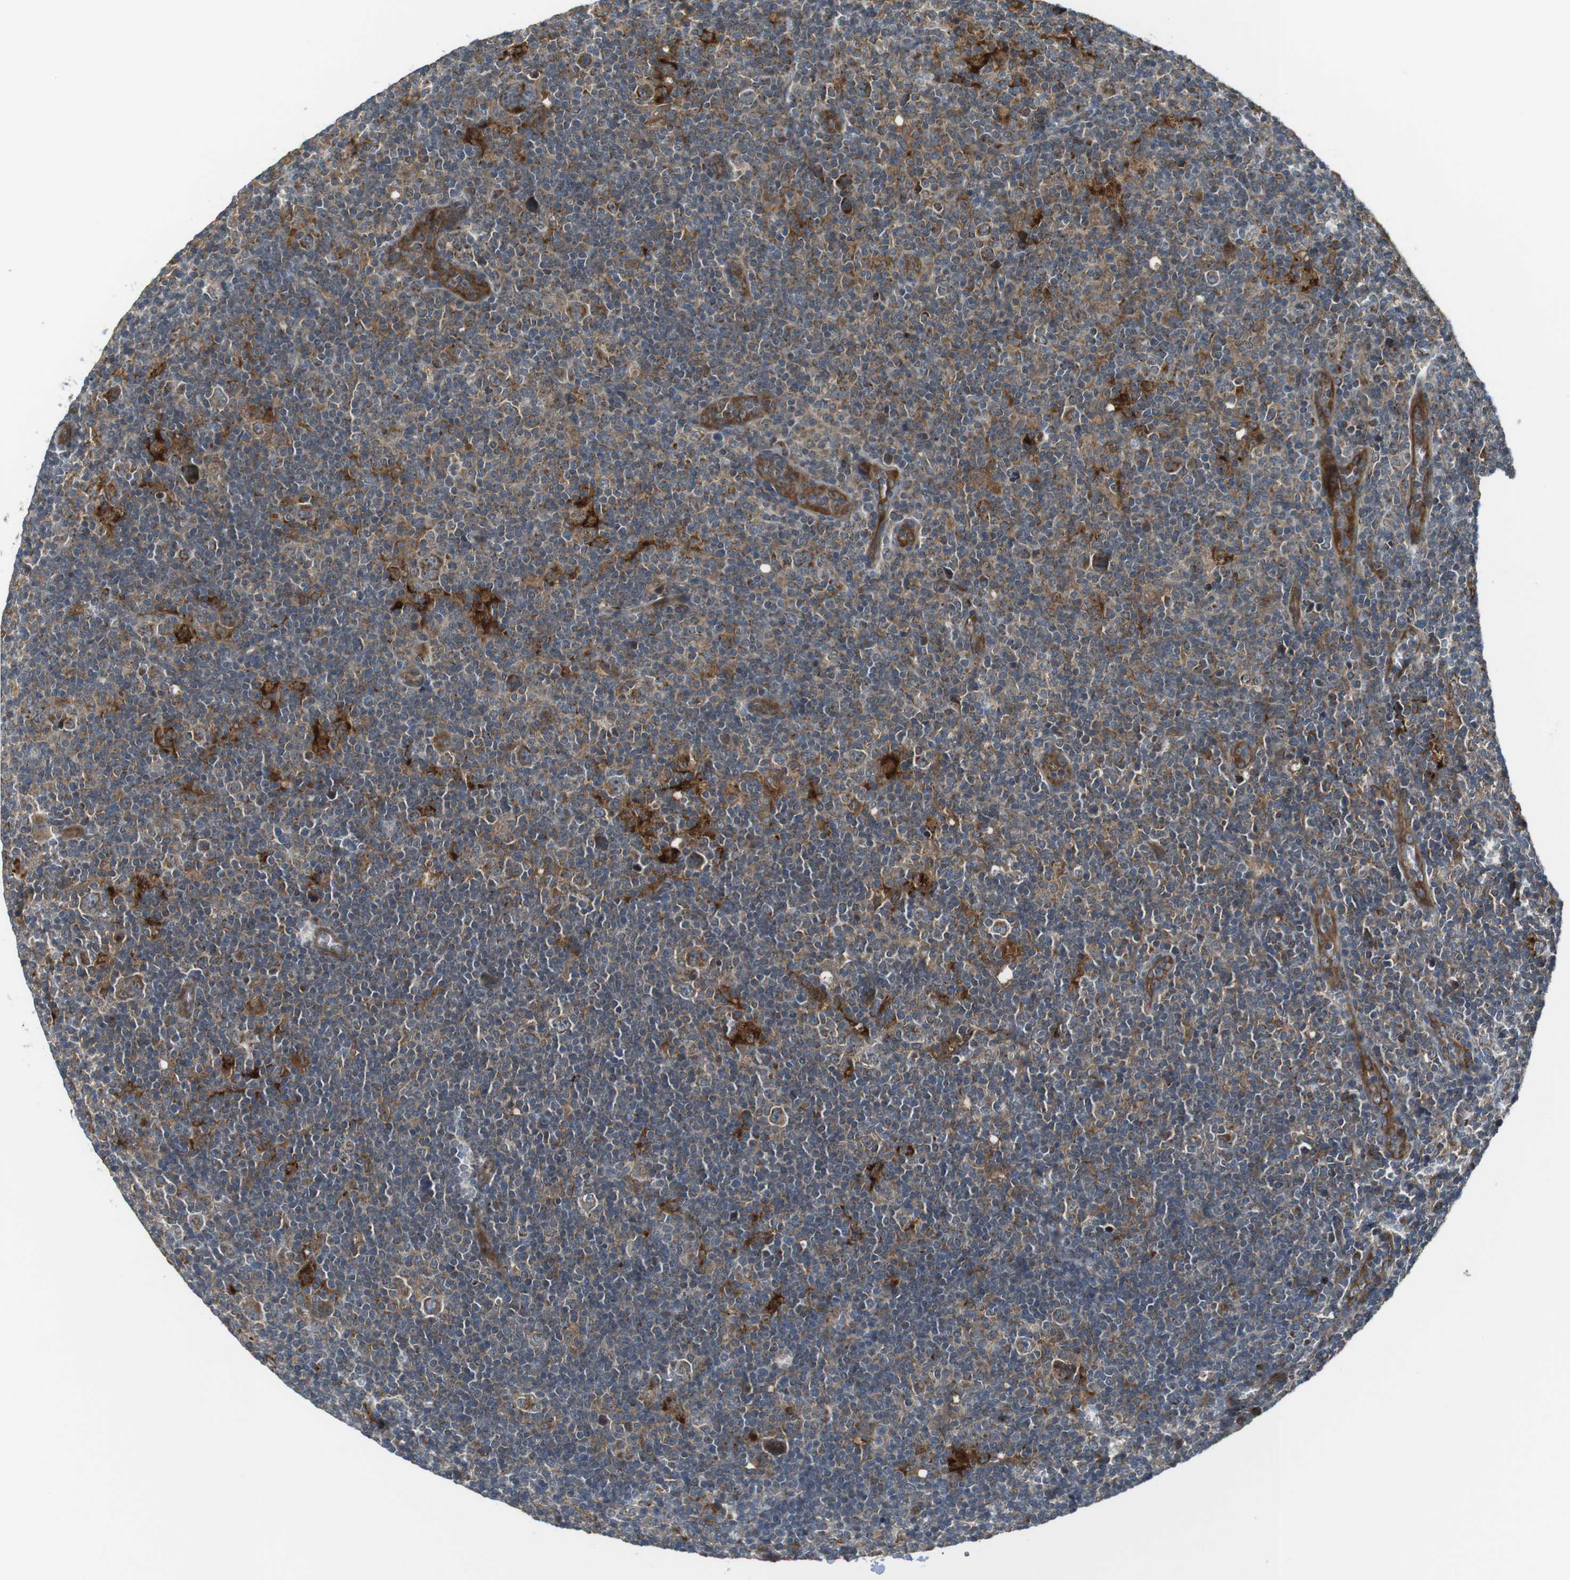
{"staining": {"intensity": "moderate", "quantity": ">75%", "location": "cytoplasmic/membranous"}, "tissue": "lymphoma", "cell_type": "Tumor cells", "image_type": "cancer", "snomed": [{"axis": "morphology", "description": "Hodgkin's disease, NOS"}, {"axis": "topography", "description": "Lymph node"}], "caption": "IHC of human lymphoma demonstrates medium levels of moderate cytoplasmic/membranous staining in approximately >75% of tumor cells.", "gene": "IFFO2", "patient": {"sex": "female", "age": 57}}